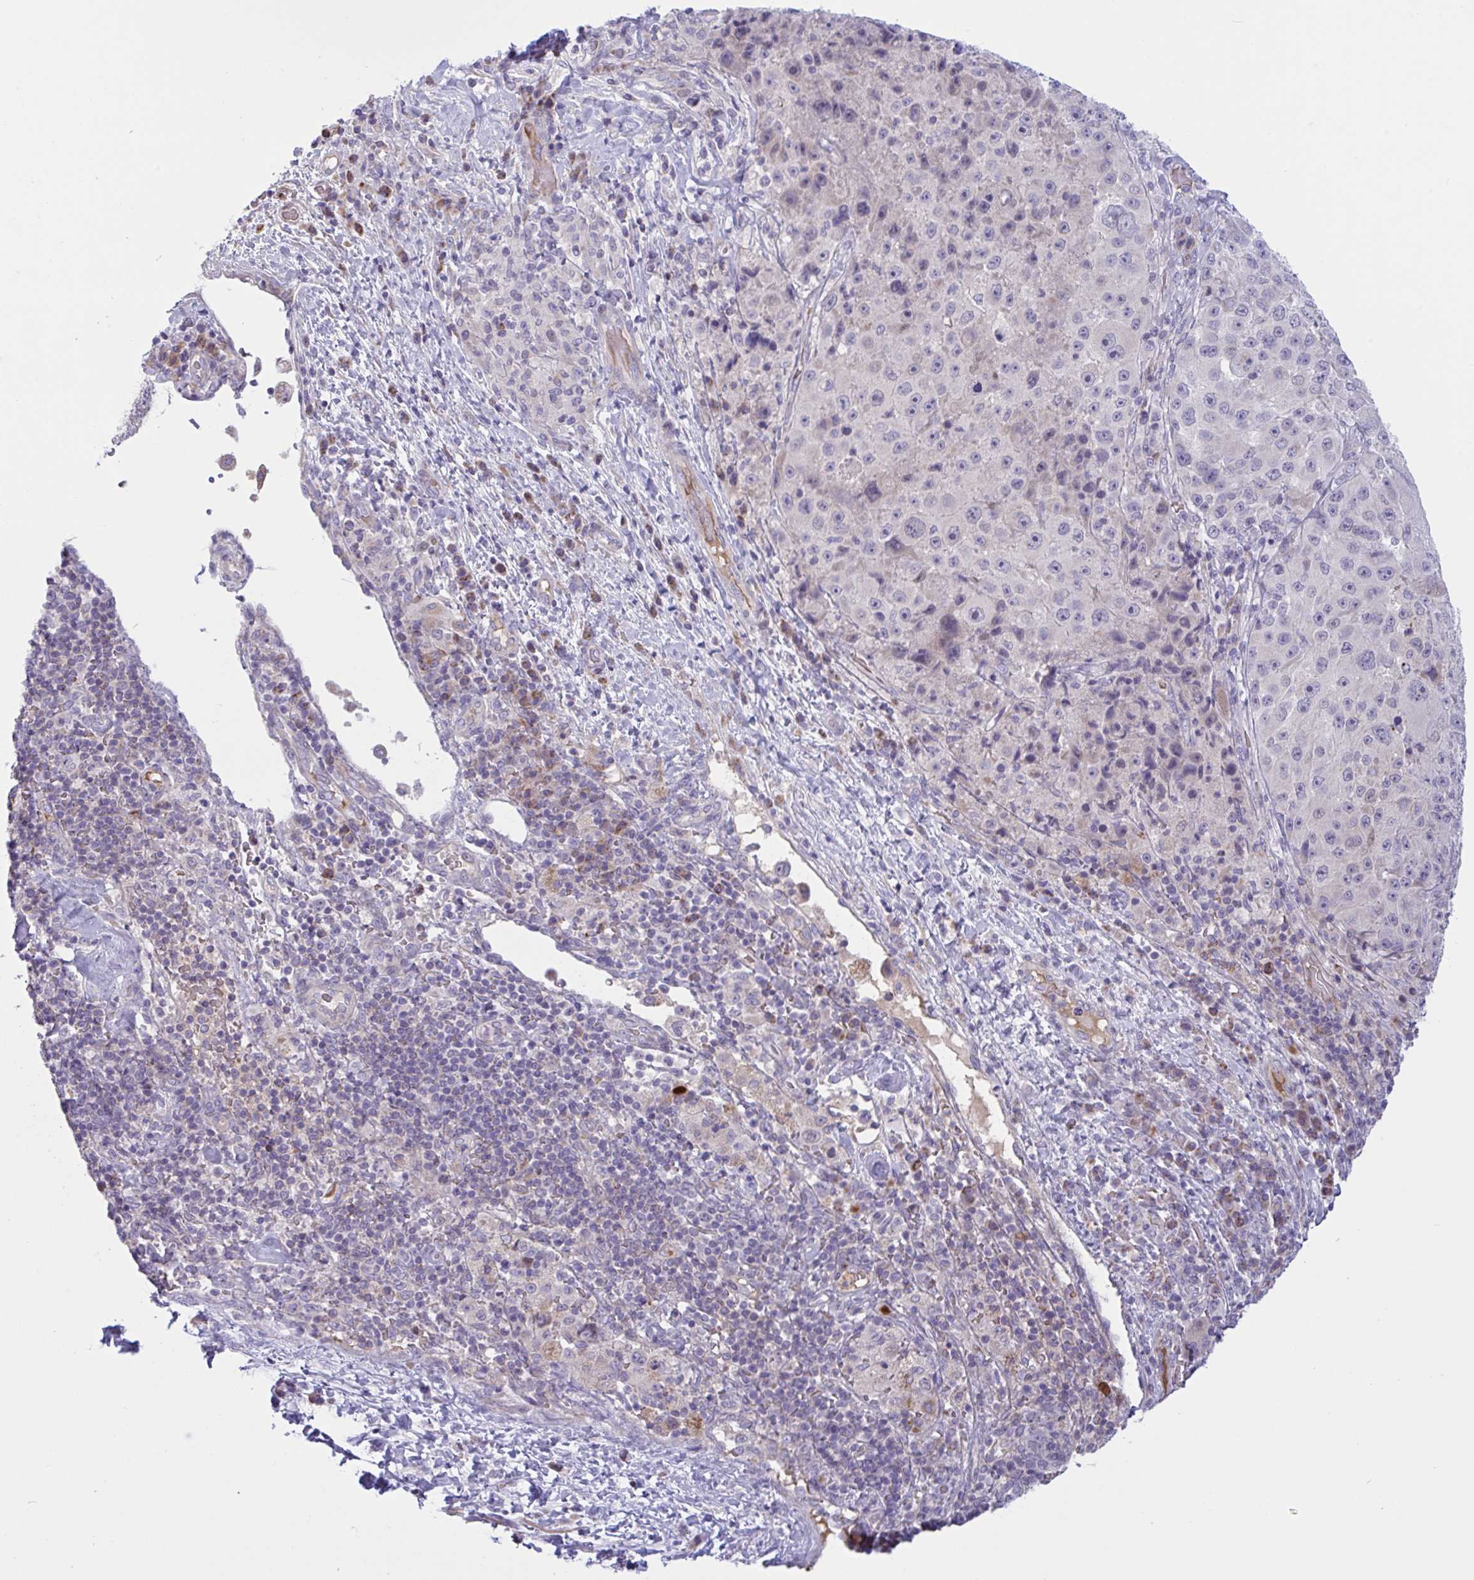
{"staining": {"intensity": "negative", "quantity": "none", "location": "none"}, "tissue": "melanoma", "cell_type": "Tumor cells", "image_type": "cancer", "snomed": [{"axis": "morphology", "description": "Malignant melanoma, Metastatic site"}, {"axis": "topography", "description": "Lymph node"}], "caption": "This is a image of immunohistochemistry (IHC) staining of malignant melanoma (metastatic site), which shows no positivity in tumor cells.", "gene": "VWC2", "patient": {"sex": "male", "age": 62}}